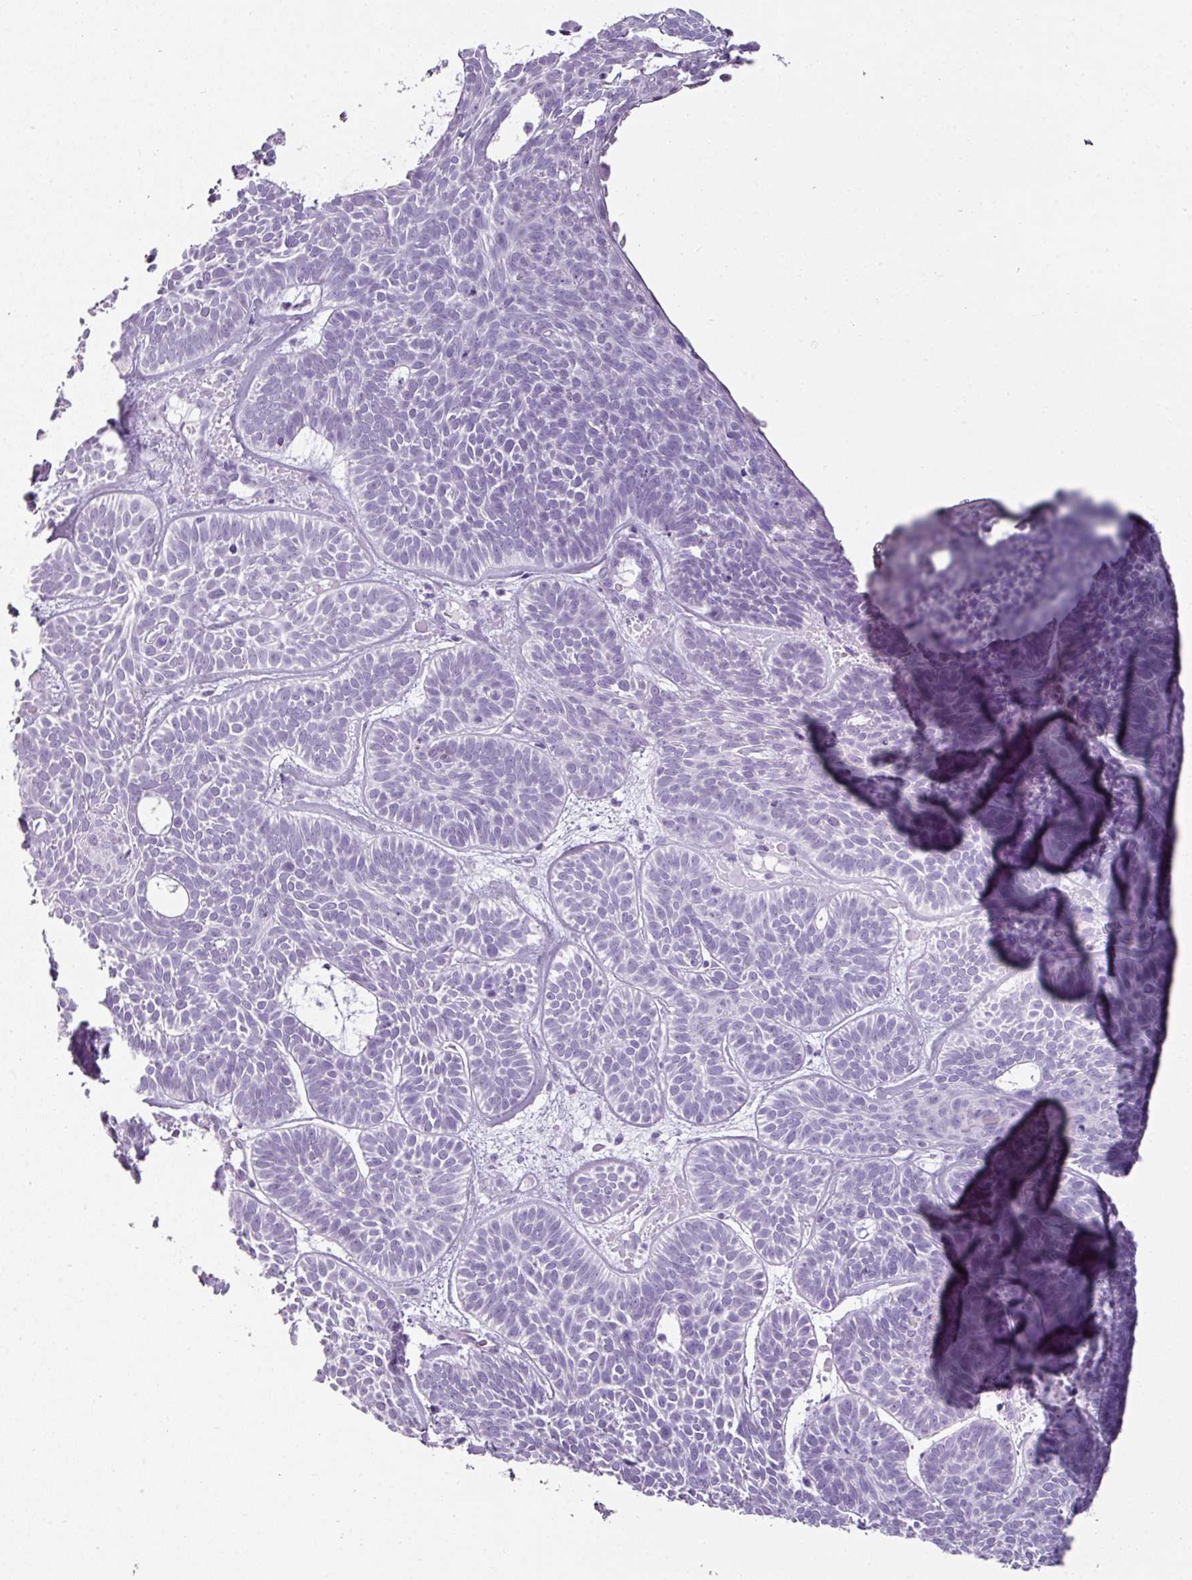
{"staining": {"intensity": "negative", "quantity": "none", "location": "none"}, "tissue": "skin cancer", "cell_type": "Tumor cells", "image_type": "cancer", "snomed": [{"axis": "morphology", "description": "Basal cell carcinoma"}, {"axis": "topography", "description": "Skin"}], "caption": "Histopathology image shows no significant protein staining in tumor cells of skin basal cell carcinoma.", "gene": "SCT", "patient": {"sex": "male", "age": 85}}